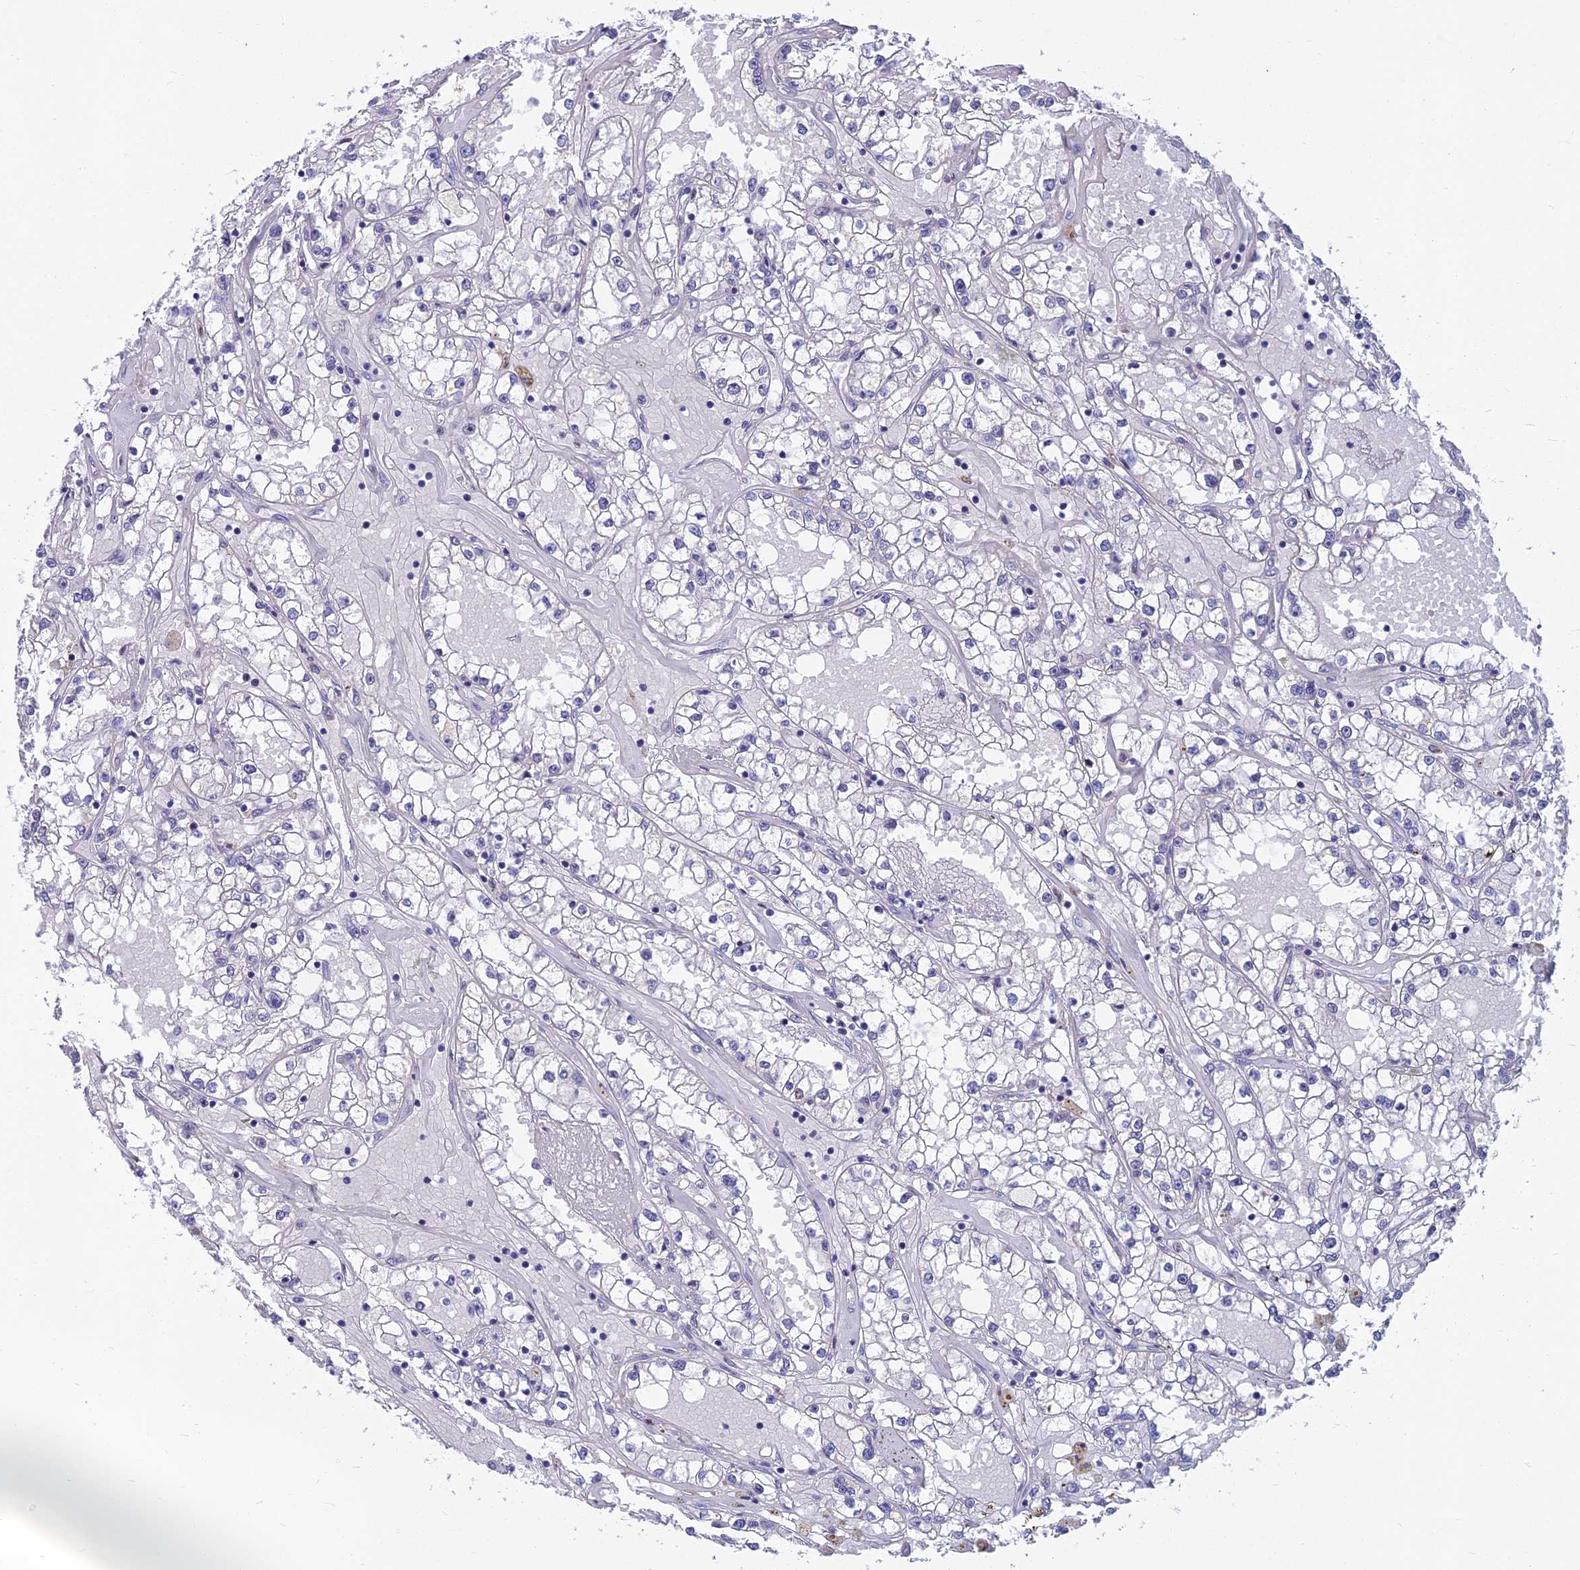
{"staining": {"intensity": "negative", "quantity": "none", "location": "none"}, "tissue": "renal cancer", "cell_type": "Tumor cells", "image_type": "cancer", "snomed": [{"axis": "morphology", "description": "Adenocarcinoma, NOS"}, {"axis": "topography", "description": "Kidney"}], "caption": "IHC of renal cancer (adenocarcinoma) displays no positivity in tumor cells.", "gene": "MYBPC2", "patient": {"sex": "male", "age": 56}}